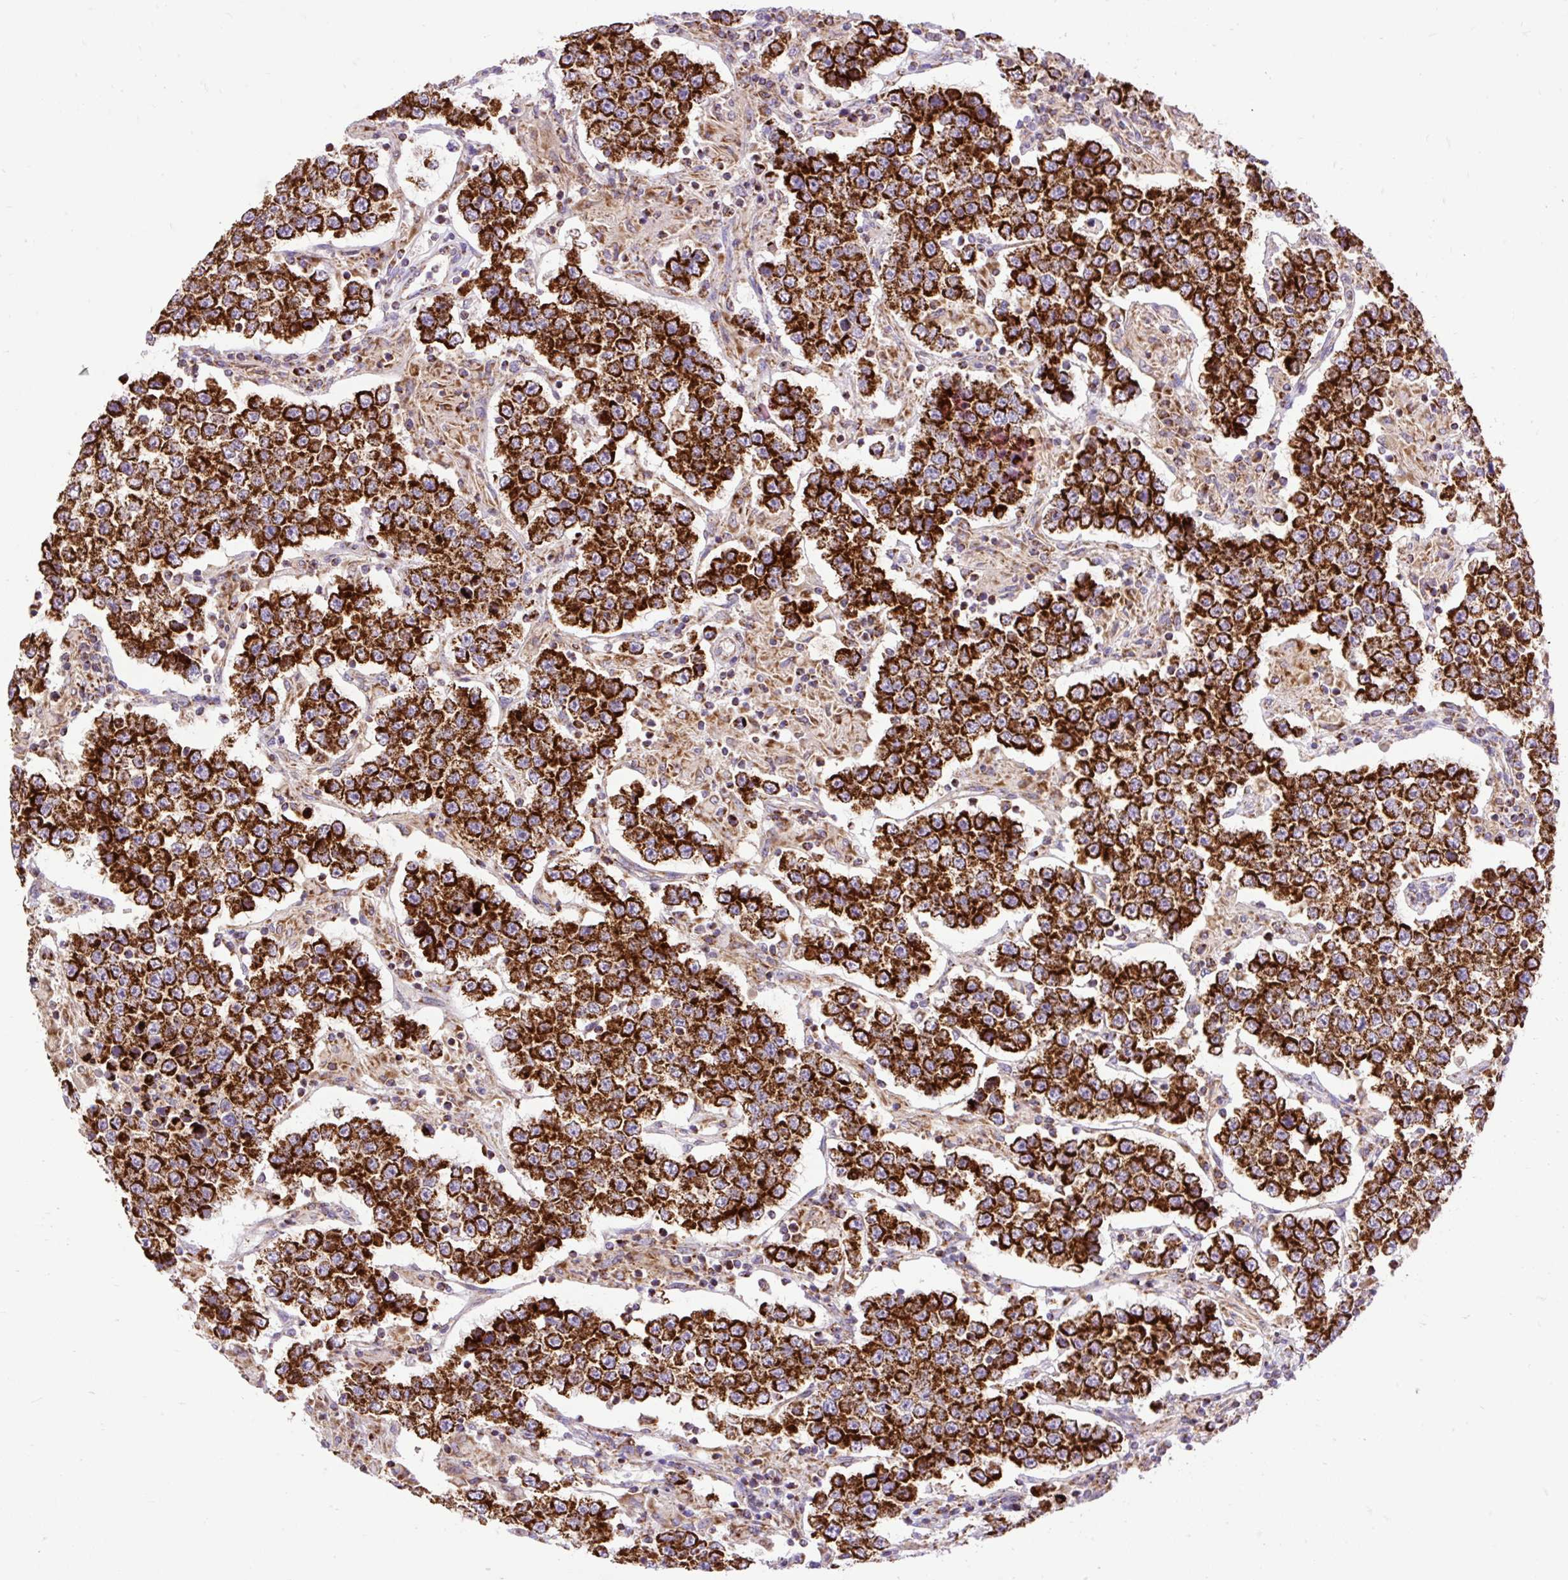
{"staining": {"intensity": "strong", "quantity": ">75%", "location": "cytoplasmic/membranous"}, "tissue": "testis cancer", "cell_type": "Tumor cells", "image_type": "cancer", "snomed": [{"axis": "morphology", "description": "Normal tissue, NOS"}, {"axis": "morphology", "description": "Urothelial carcinoma, High grade"}, {"axis": "morphology", "description": "Seminoma, NOS"}, {"axis": "morphology", "description": "Carcinoma, Embryonal, NOS"}, {"axis": "topography", "description": "Urinary bladder"}, {"axis": "topography", "description": "Testis"}], "caption": "There is high levels of strong cytoplasmic/membranous positivity in tumor cells of testis seminoma, as demonstrated by immunohistochemical staining (brown color).", "gene": "TOMM40", "patient": {"sex": "male", "age": 41}}